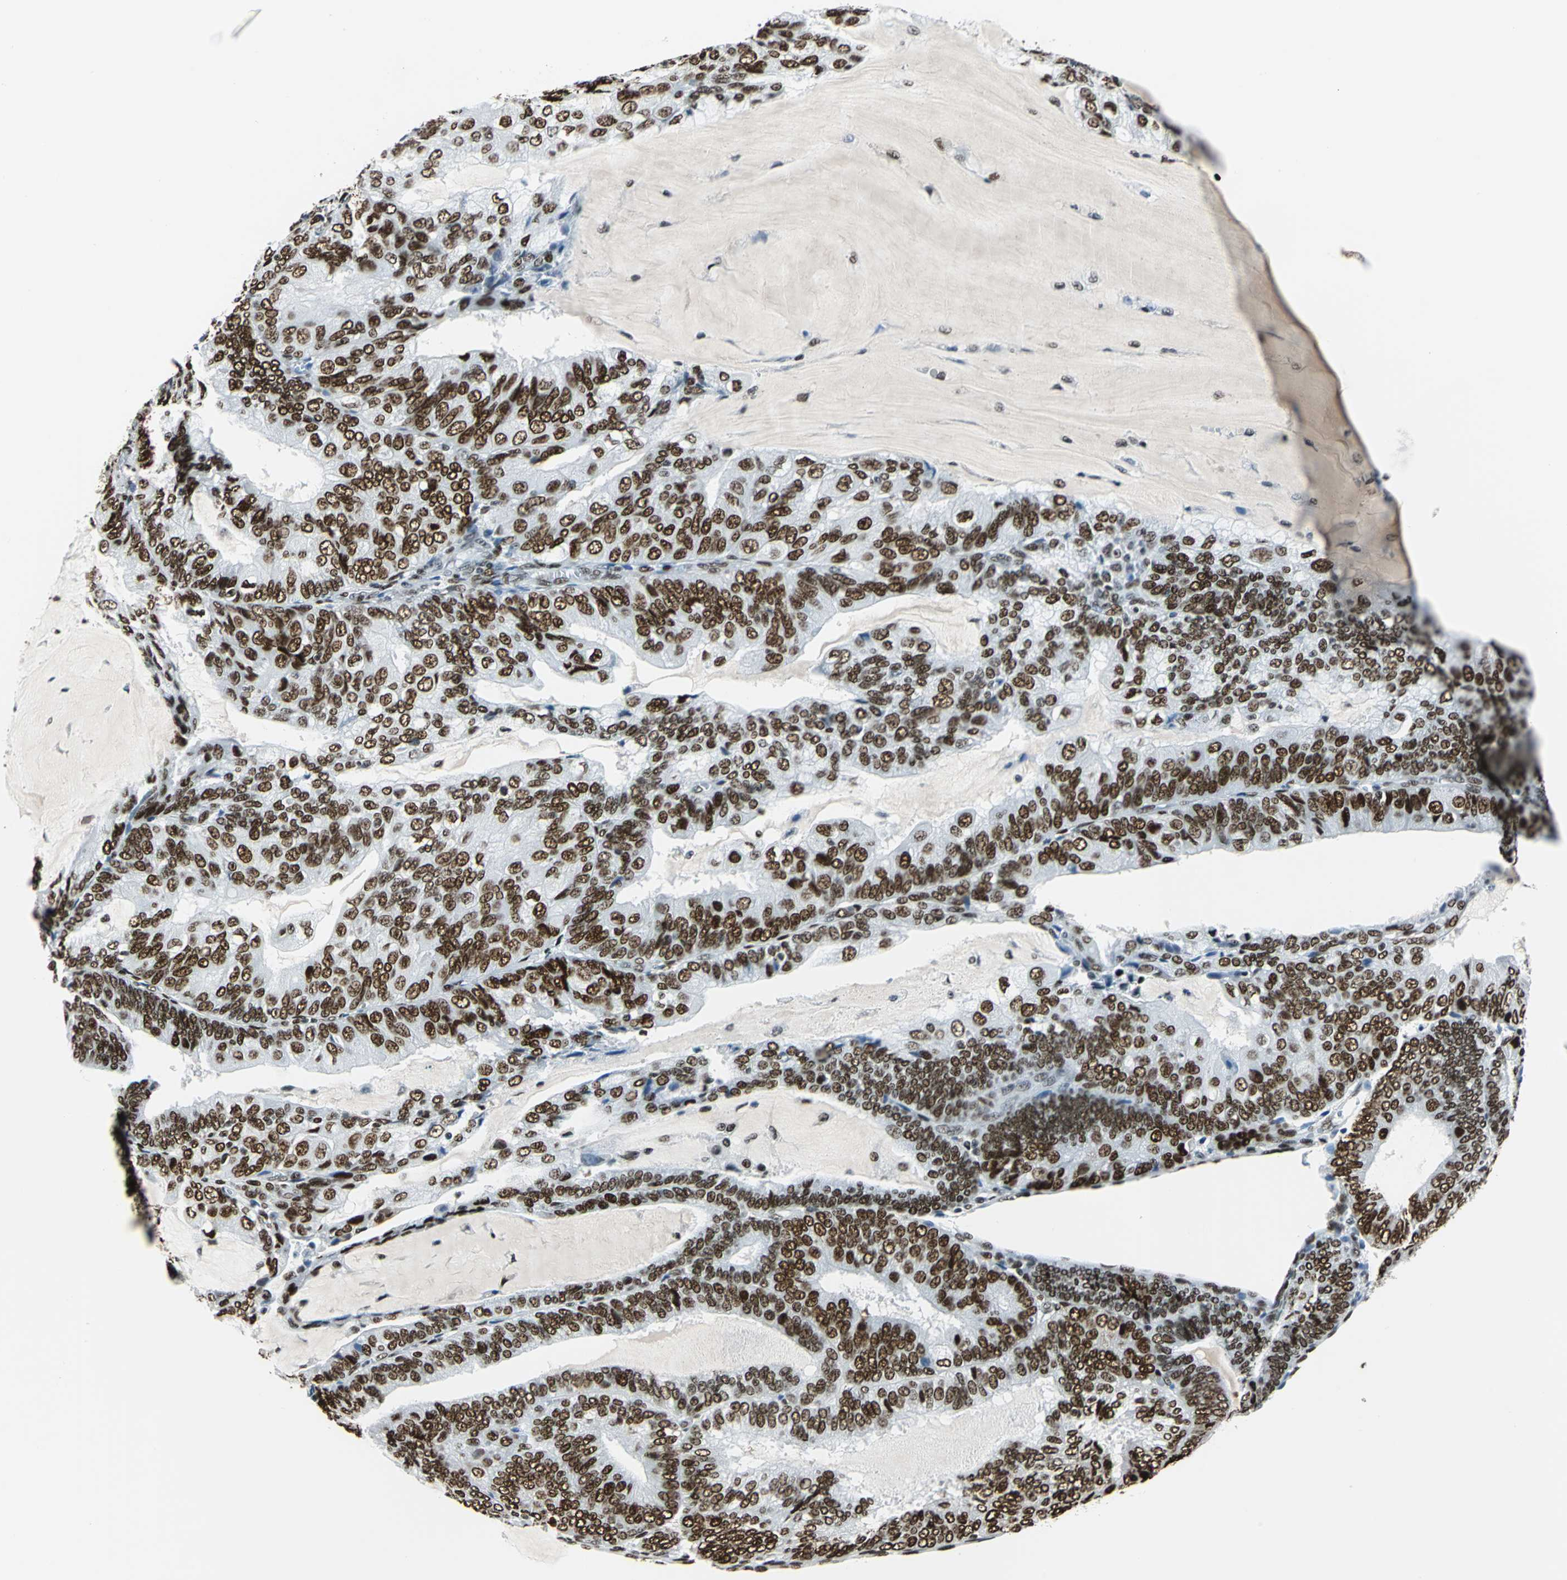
{"staining": {"intensity": "strong", "quantity": ">75%", "location": "nuclear"}, "tissue": "endometrial cancer", "cell_type": "Tumor cells", "image_type": "cancer", "snomed": [{"axis": "morphology", "description": "Adenocarcinoma, NOS"}, {"axis": "topography", "description": "Endometrium"}], "caption": "This is an image of immunohistochemistry (IHC) staining of endometrial cancer (adenocarcinoma), which shows strong expression in the nuclear of tumor cells.", "gene": "HDAC2", "patient": {"sex": "female", "age": 81}}